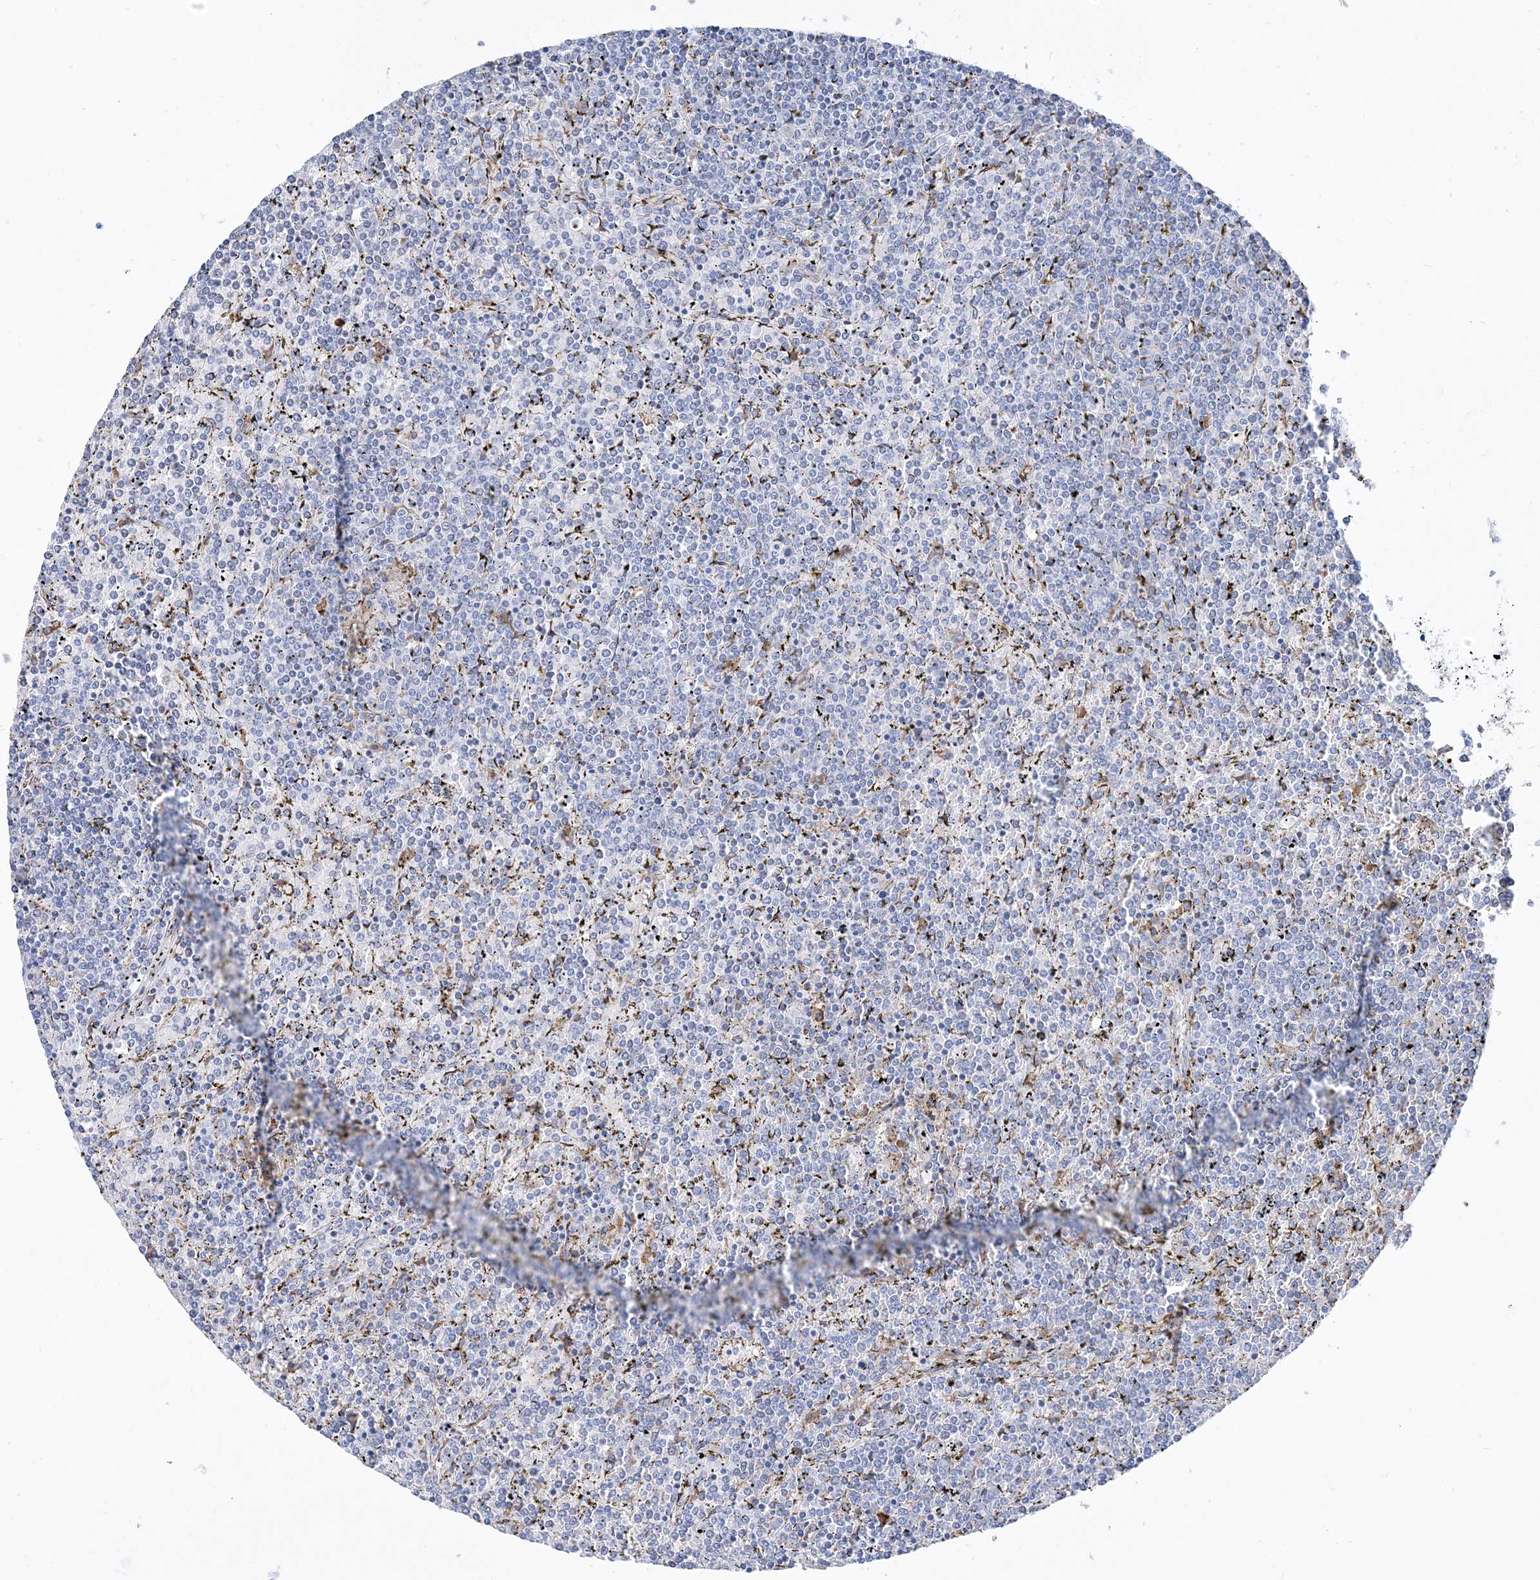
{"staining": {"intensity": "negative", "quantity": "none", "location": "none"}, "tissue": "lymphoma", "cell_type": "Tumor cells", "image_type": "cancer", "snomed": [{"axis": "morphology", "description": "Malignant lymphoma, non-Hodgkin's type, Low grade"}, {"axis": "topography", "description": "Spleen"}], "caption": "High power microscopy histopathology image of an IHC histopathology image of malignant lymphoma, non-Hodgkin's type (low-grade), revealing no significant expression in tumor cells.", "gene": "TSPYL6", "patient": {"sex": "female", "age": 19}}